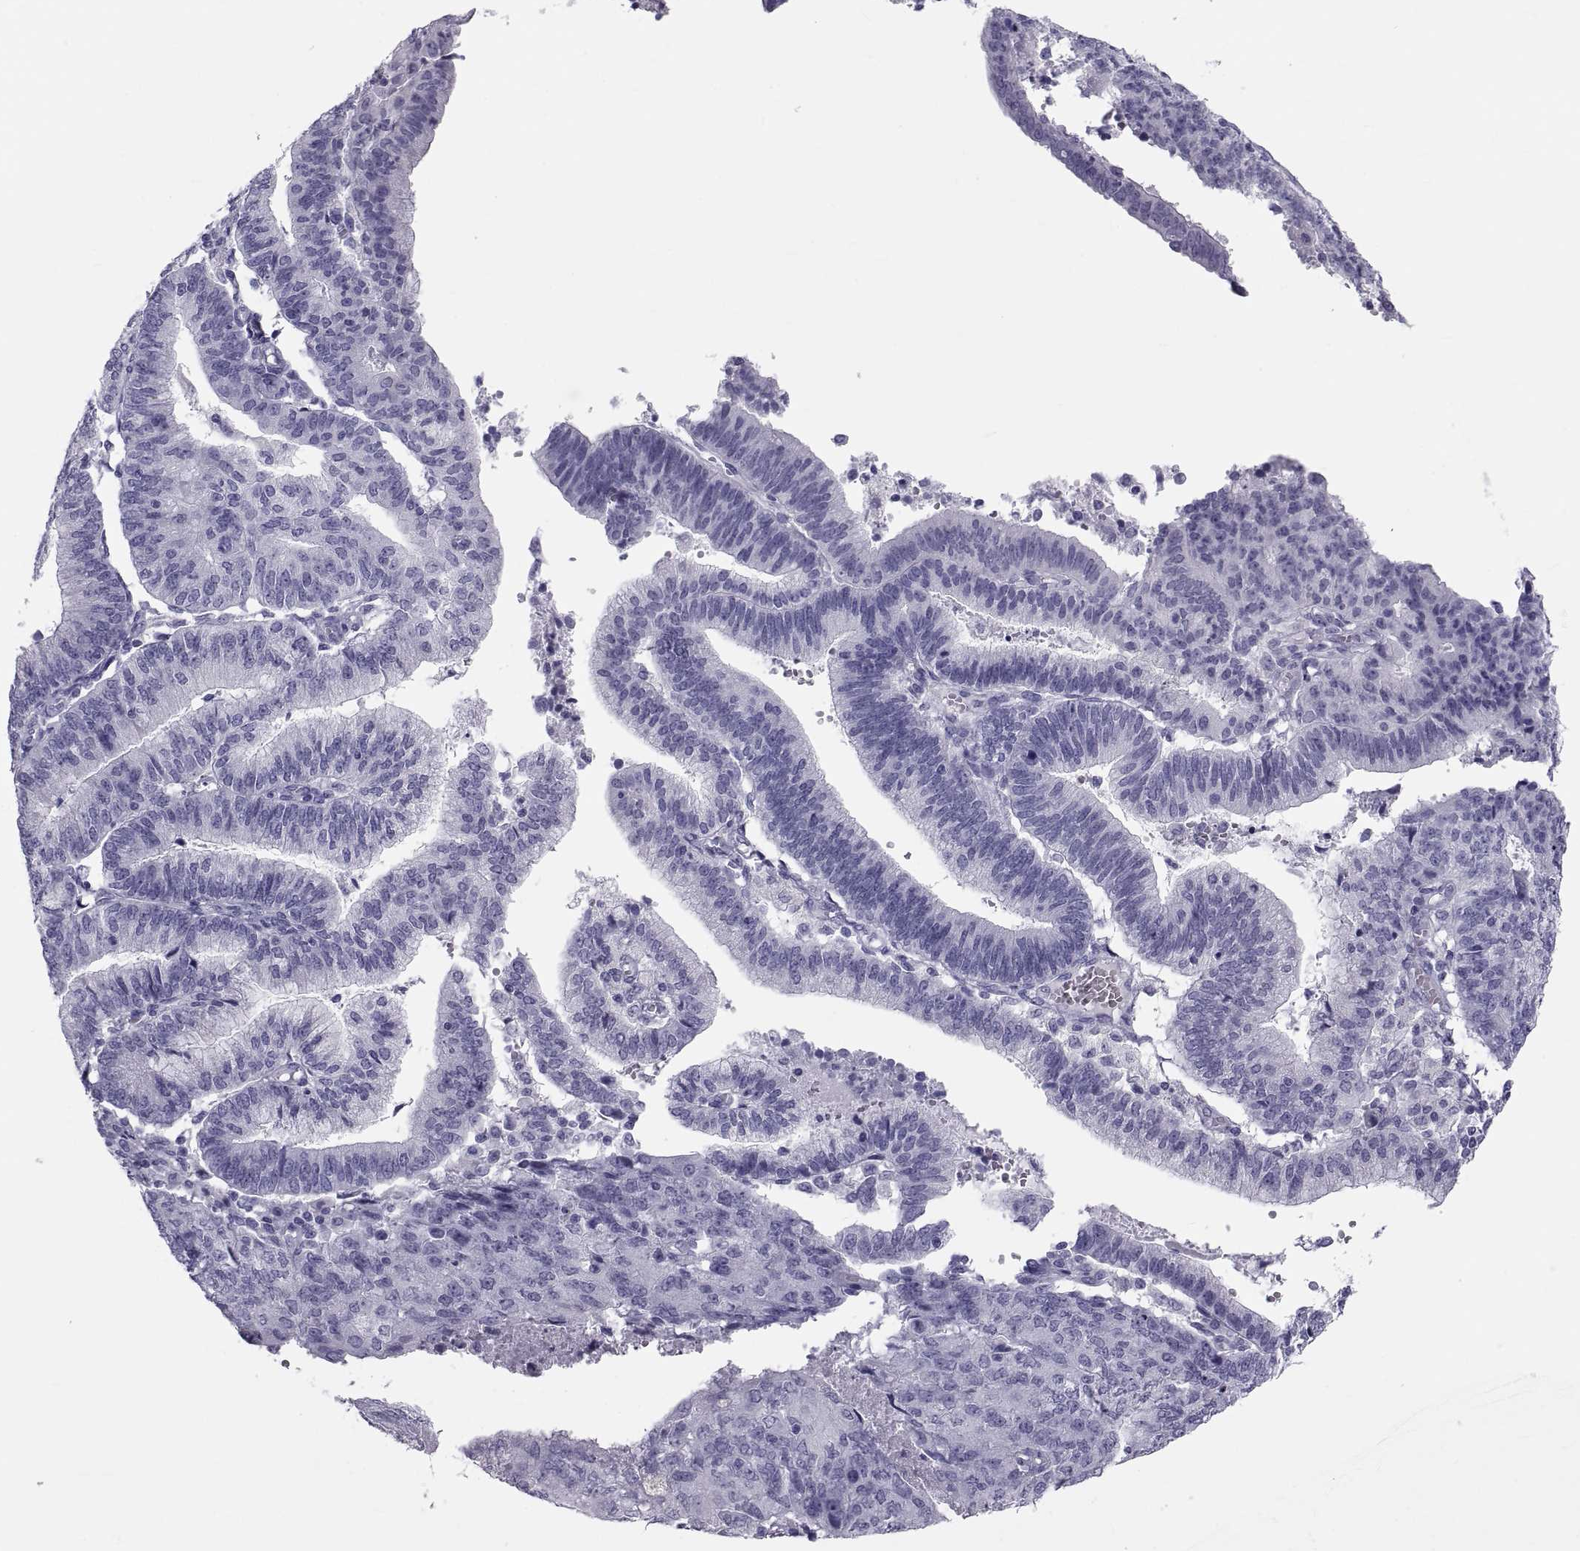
{"staining": {"intensity": "negative", "quantity": "none", "location": "none"}, "tissue": "endometrial cancer", "cell_type": "Tumor cells", "image_type": "cancer", "snomed": [{"axis": "morphology", "description": "Adenocarcinoma, NOS"}, {"axis": "topography", "description": "Endometrium"}], "caption": "Adenocarcinoma (endometrial) stained for a protein using IHC demonstrates no expression tumor cells.", "gene": "DEFB129", "patient": {"sex": "female", "age": 82}}